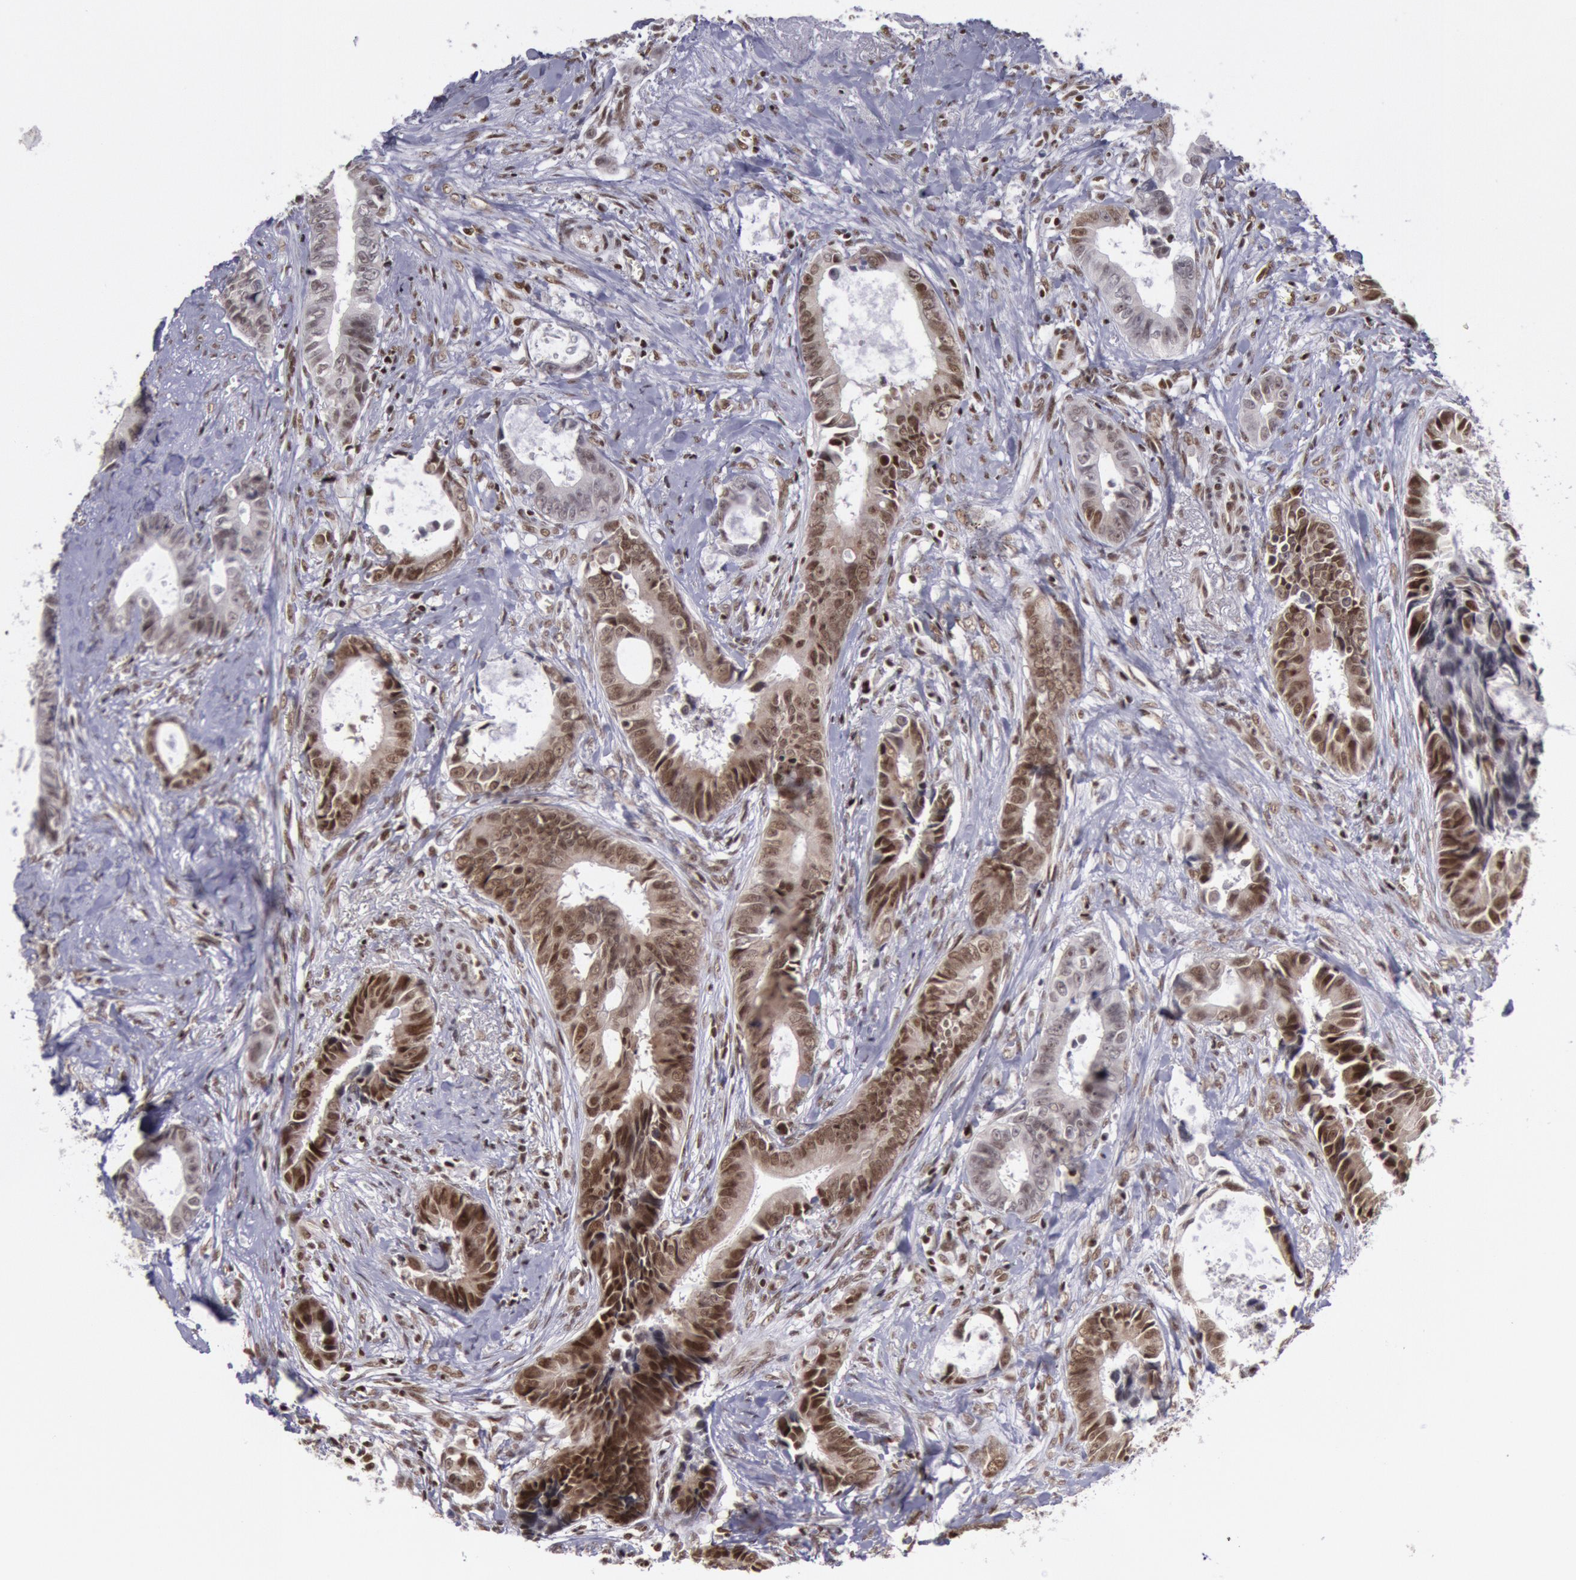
{"staining": {"intensity": "strong", "quantity": ">75%", "location": "cytoplasmic/membranous,nuclear"}, "tissue": "colorectal cancer", "cell_type": "Tumor cells", "image_type": "cancer", "snomed": [{"axis": "morphology", "description": "Adenocarcinoma, NOS"}, {"axis": "topography", "description": "Rectum"}], "caption": "Immunohistochemistry image of neoplastic tissue: colorectal cancer stained using immunohistochemistry reveals high levels of strong protein expression localized specifically in the cytoplasmic/membranous and nuclear of tumor cells, appearing as a cytoplasmic/membranous and nuclear brown color.", "gene": "NKAP", "patient": {"sex": "female", "age": 98}}